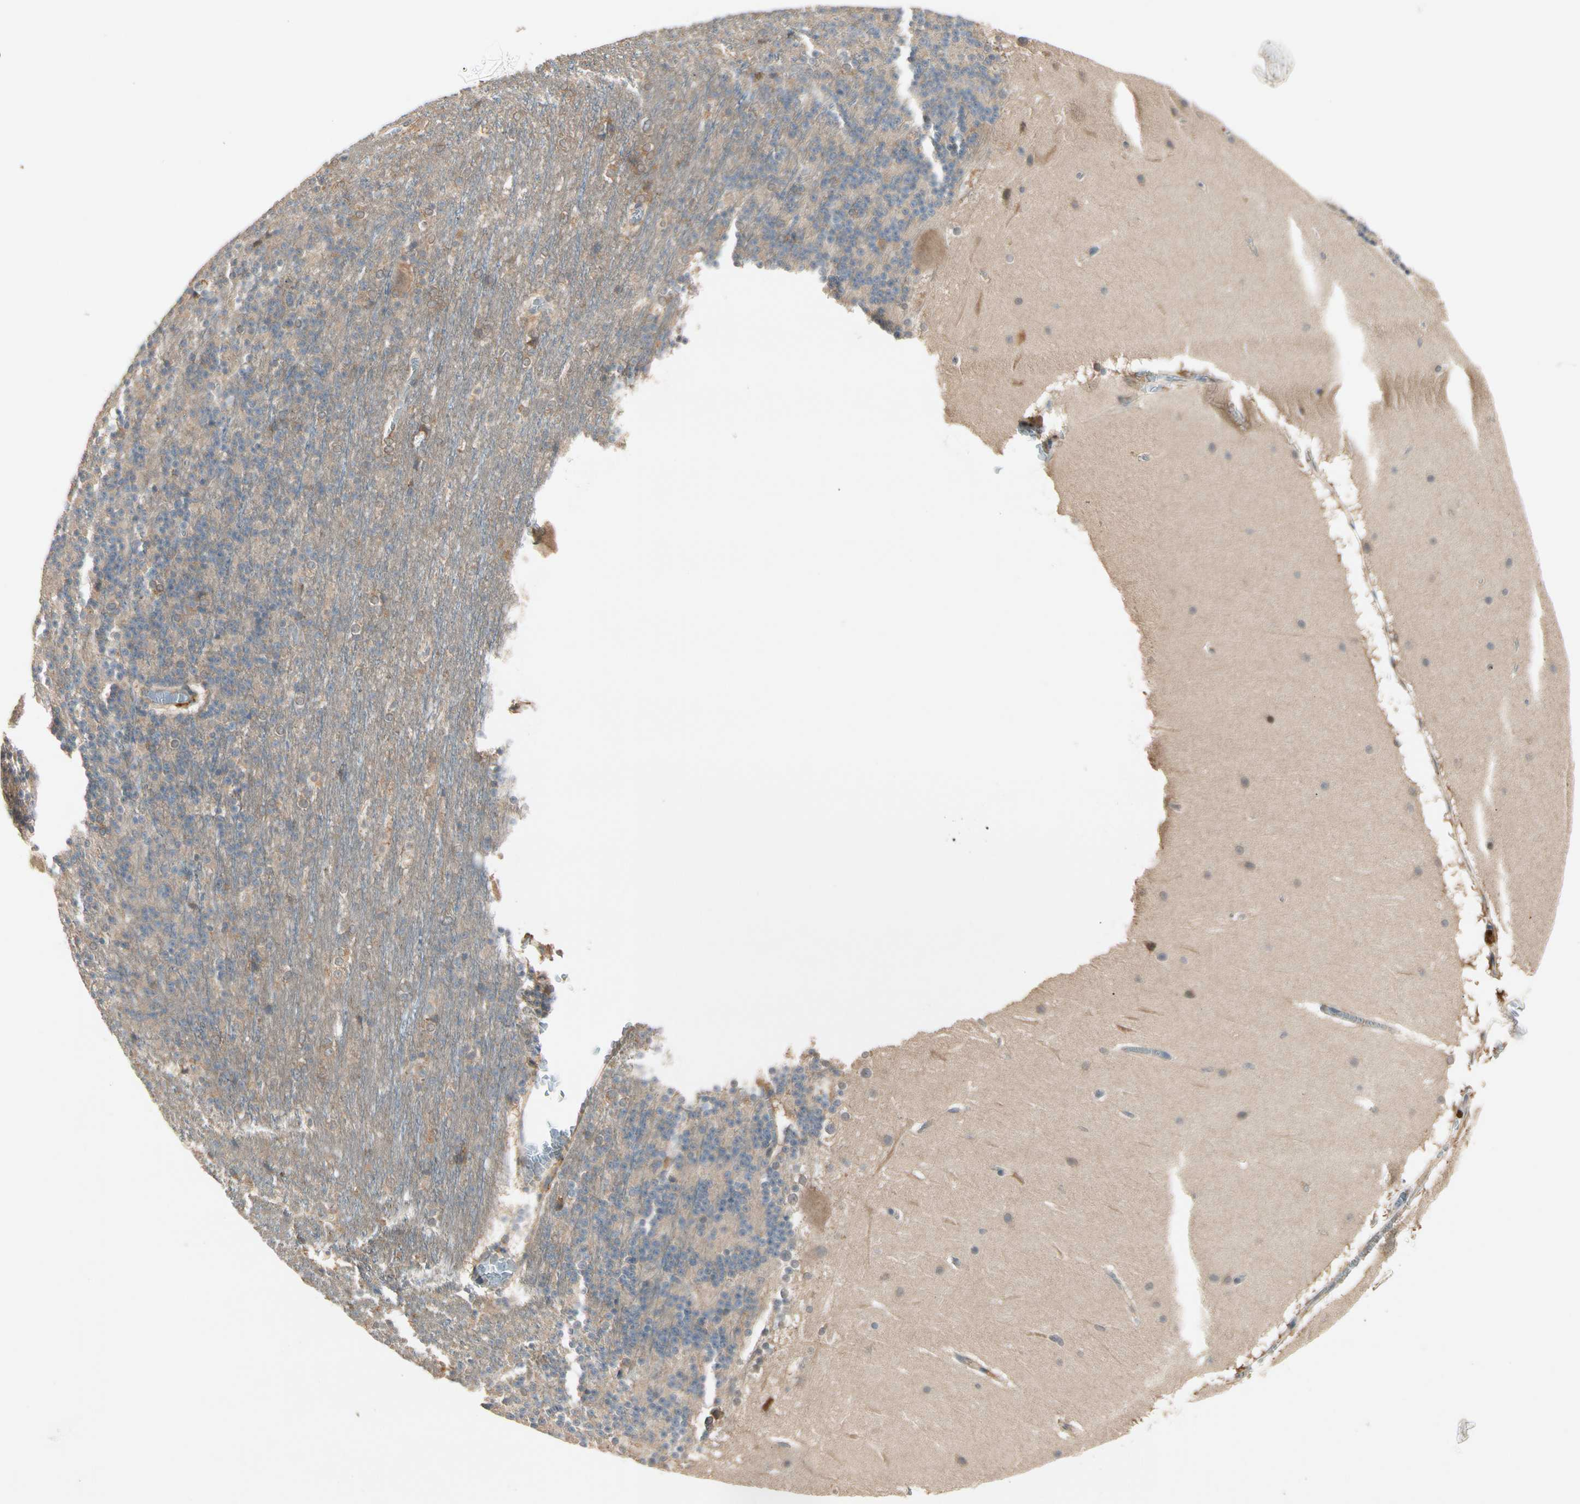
{"staining": {"intensity": "moderate", "quantity": "<25%", "location": "cytoplasmic/membranous"}, "tissue": "cerebellum", "cell_type": "Cells in granular layer", "image_type": "normal", "snomed": [{"axis": "morphology", "description": "Normal tissue, NOS"}, {"axis": "topography", "description": "Cerebellum"}], "caption": "Immunohistochemical staining of benign cerebellum reveals <25% levels of moderate cytoplasmic/membranous protein positivity in about <25% of cells in granular layer.", "gene": "ATG4C", "patient": {"sex": "female", "age": 19}}